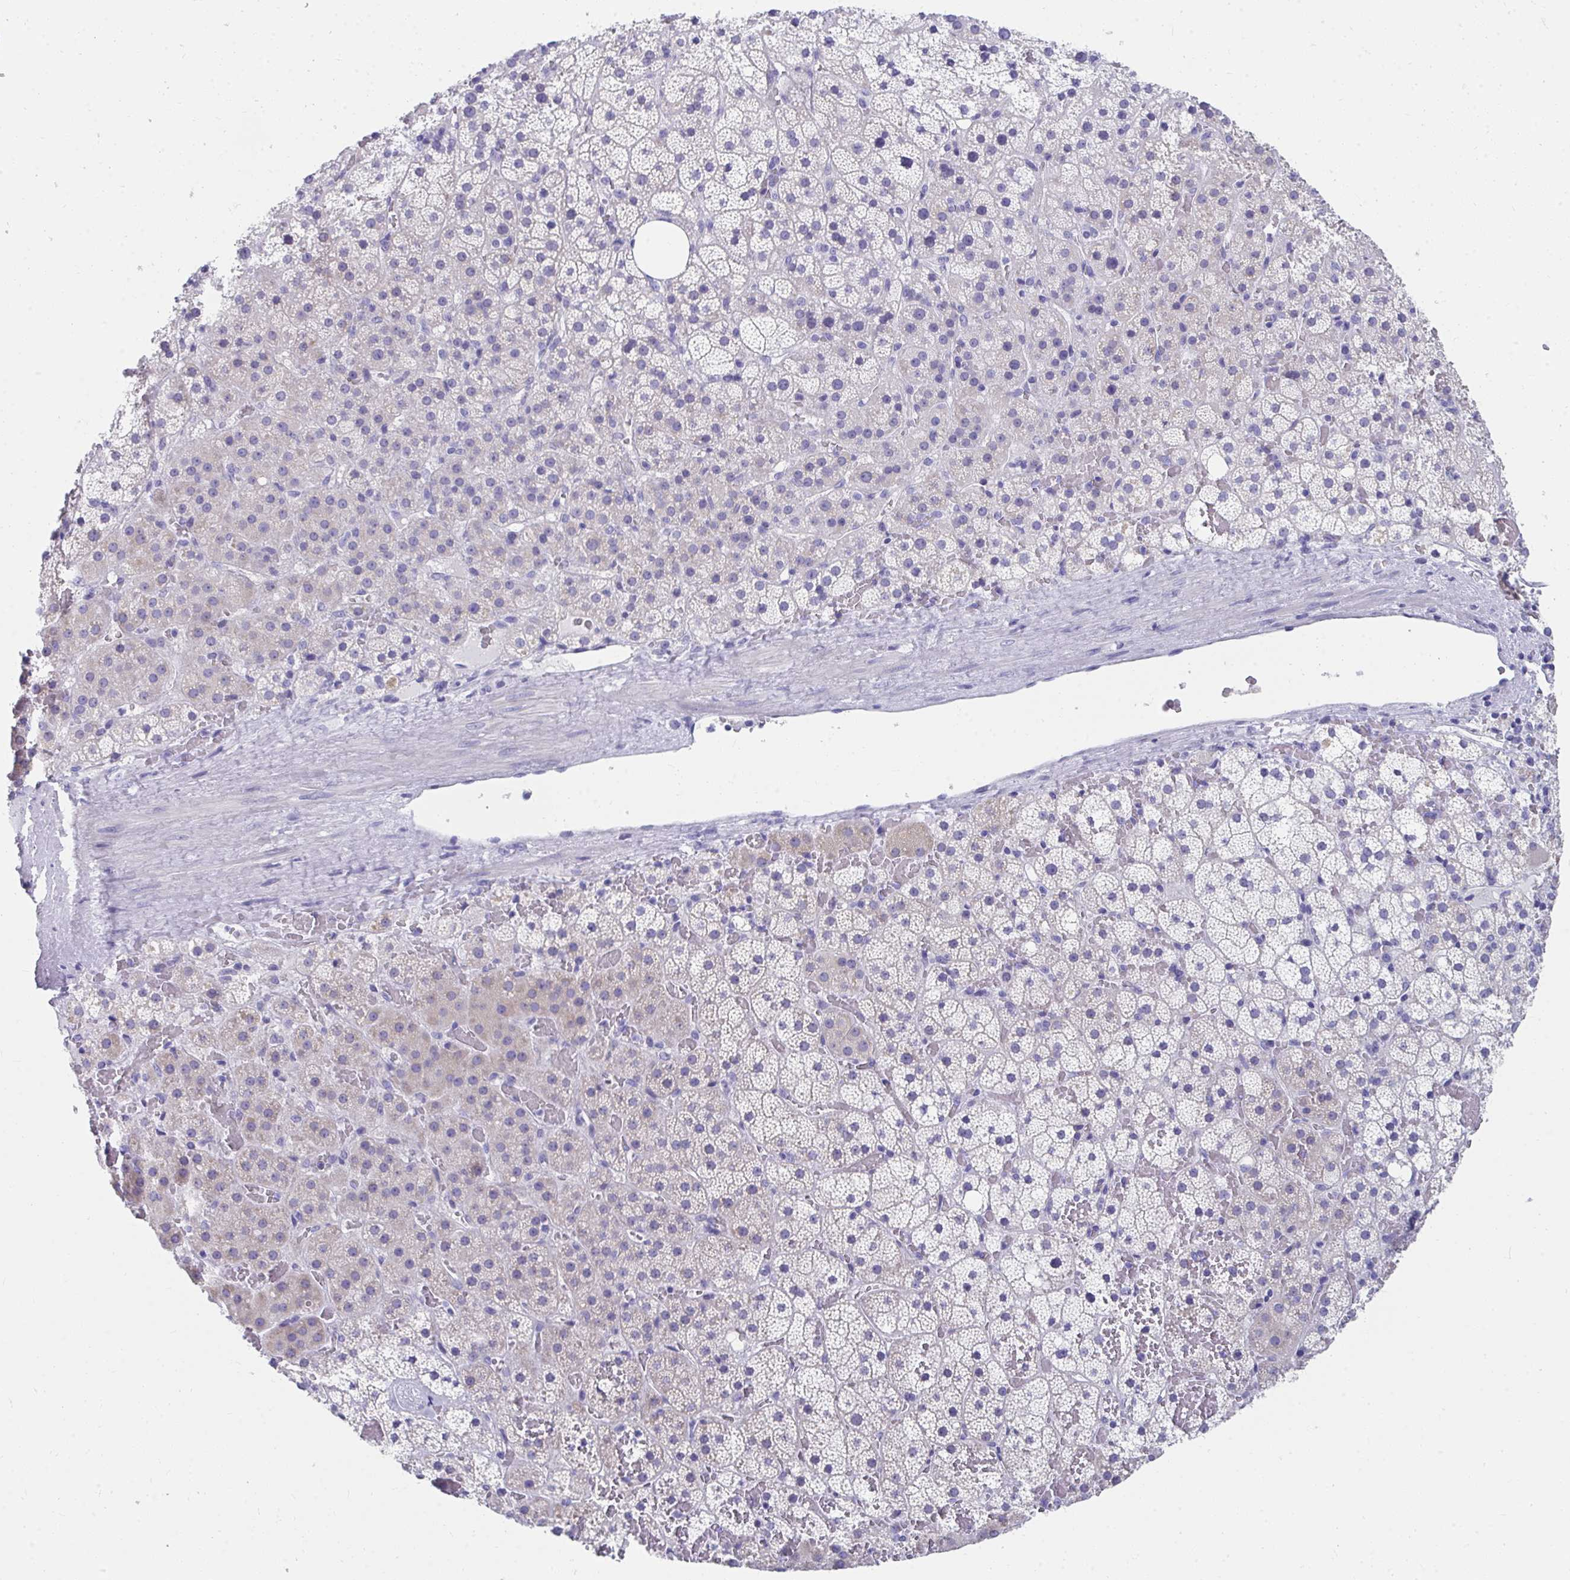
{"staining": {"intensity": "negative", "quantity": "none", "location": "none"}, "tissue": "adrenal gland", "cell_type": "Glandular cells", "image_type": "normal", "snomed": [{"axis": "morphology", "description": "Normal tissue, NOS"}, {"axis": "topography", "description": "Adrenal gland"}], "caption": "High magnification brightfield microscopy of unremarkable adrenal gland stained with DAB (brown) and counterstained with hematoxylin (blue): glandular cells show no significant staining.", "gene": "HGD", "patient": {"sex": "male", "age": 53}}